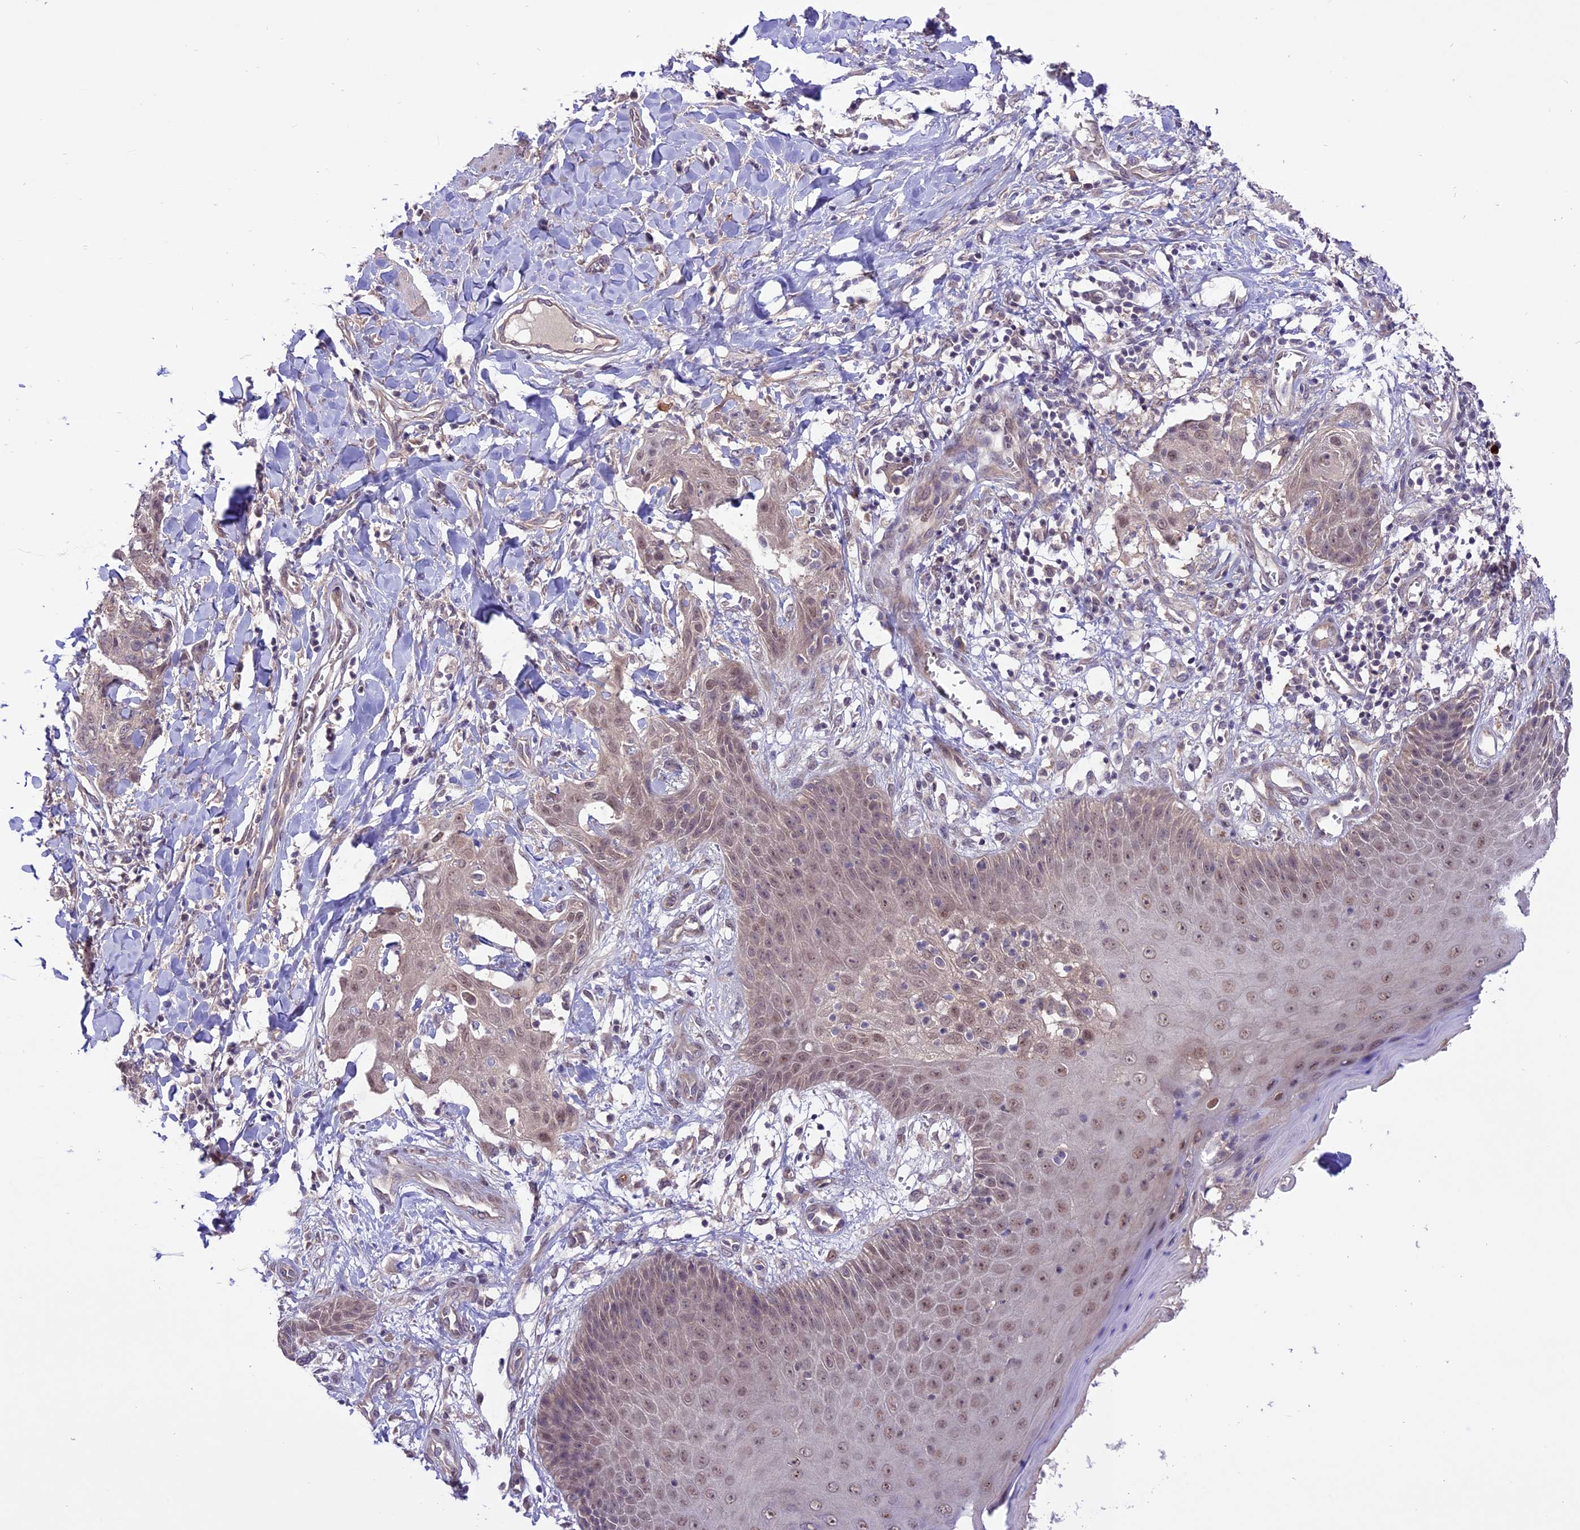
{"staining": {"intensity": "weak", "quantity": "25%-75%", "location": "cytoplasmic/membranous"}, "tissue": "skin cancer", "cell_type": "Tumor cells", "image_type": "cancer", "snomed": [{"axis": "morphology", "description": "Squamous cell carcinoma, NOS"}, {"axis": "topography", "description": "Skin"}, {"axis": "topography", "description": "Vulva"}], "caption": "Immunohistochemistry of human skin squamous cell carcinoma demonstrates low levels of weak cytoplasmic/membranous positivity in about 25%-75% of tumor cells.", "gene": "SPRED1", "patient": {"sex": "female", "age": 85}}